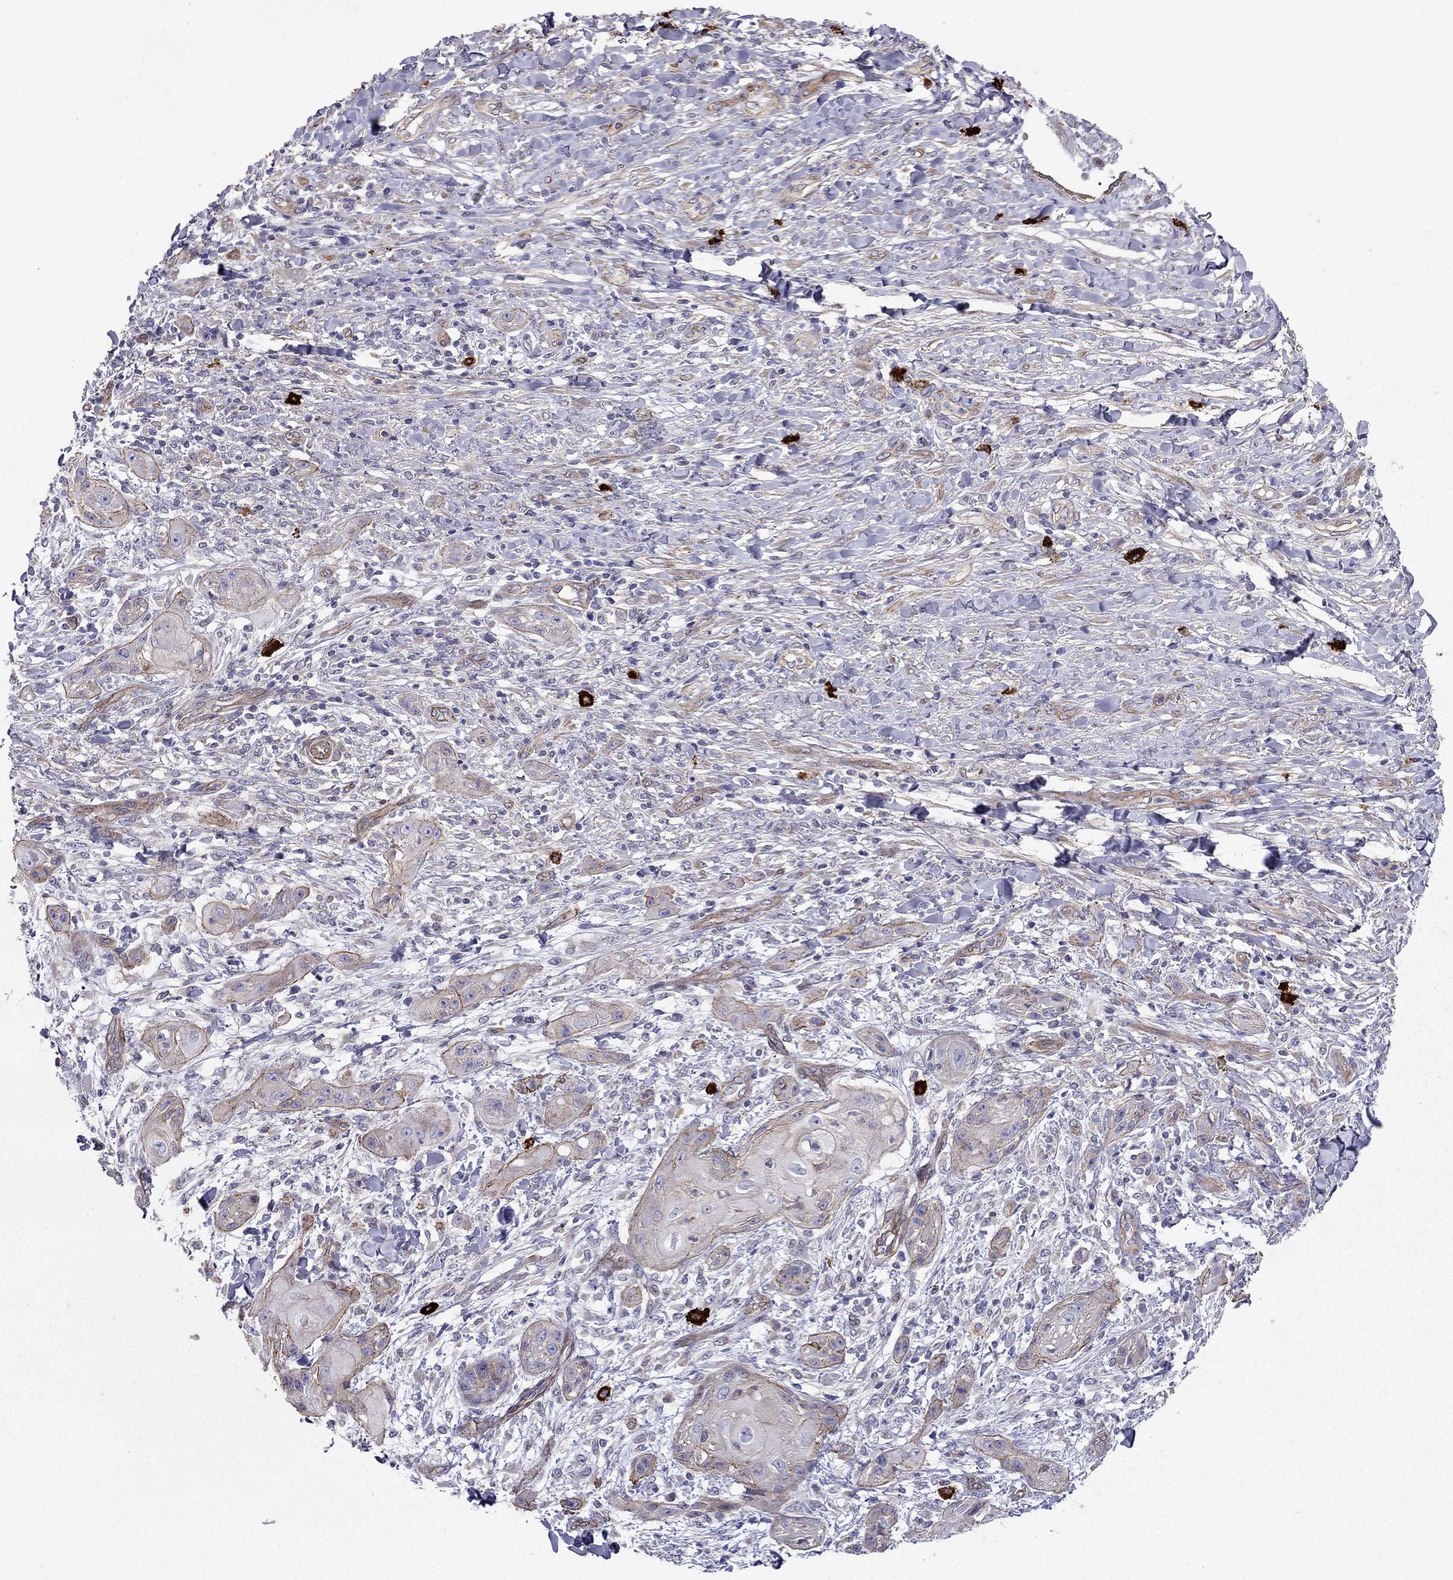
{"staining": {"intensity": "moderate", "quantity": "<25%", "location": "cytoplasmic/membranous"}, "tissue": "skin cancer", "cell_type": "Tumor cells", "image_type": "cancer", "snomed": [{"axis": "morphology", "description": "Squamous cell carcinoma, NOS"}, {"axis": "topography", "description": "Skin"}], "caption": "A low amount of moderate cytoplasmic/membranous expression is appreciated in approximately <25% of tumor cells in skin cancer (squamous cell carcinoma) tissue. Immunohistochemistry (ihc) stains the protein in brown and the nuclei are stained blue.", "gene": "ENOX1", "patient": {"sex": "male", "age": 62}}